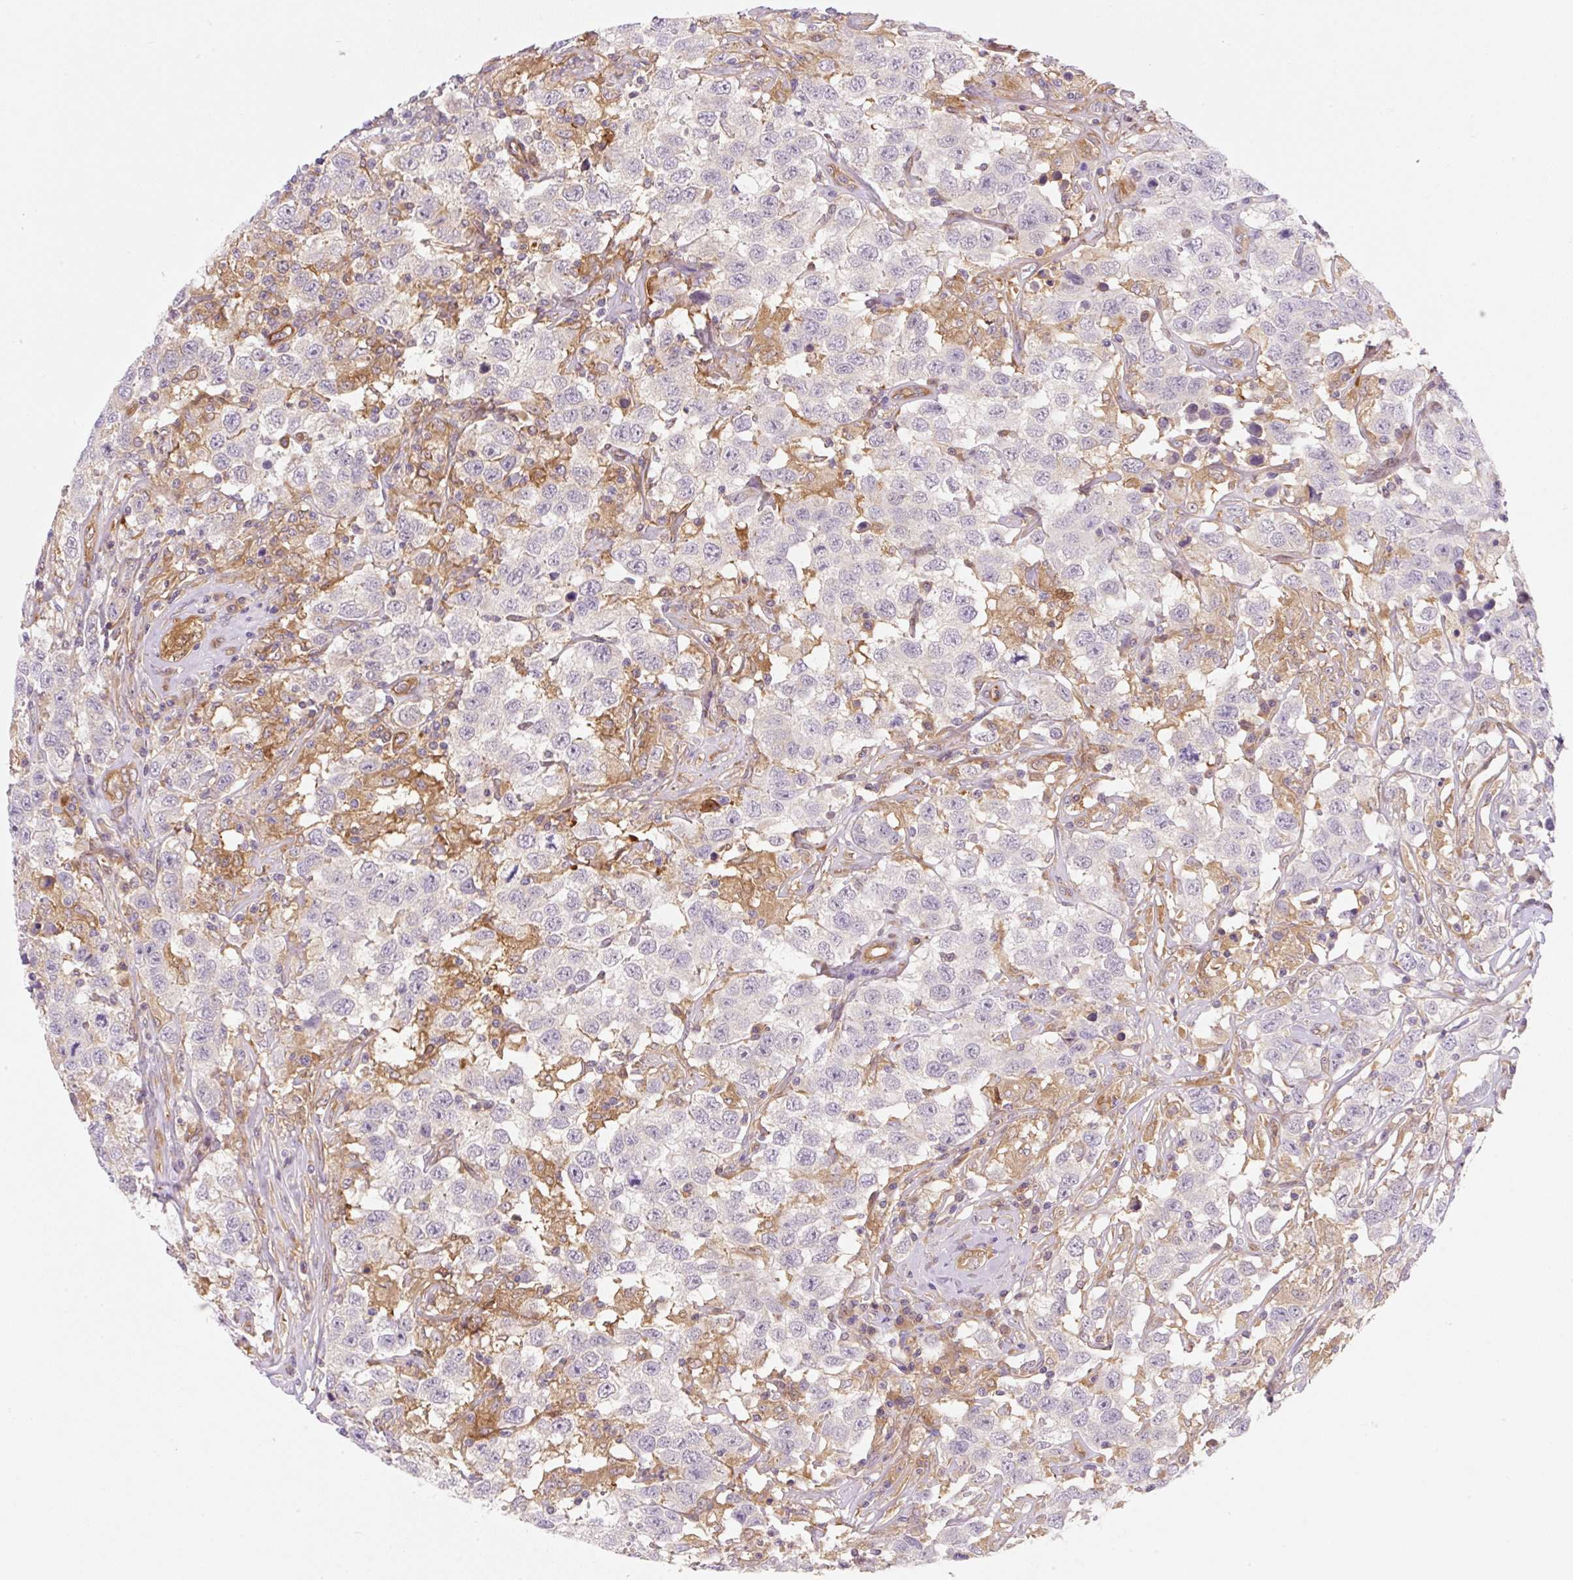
{"staining": {"intensity": "negative", "quantity": "none", "location": "none"}, "tissue": "testis cancer", "cell_type": "Tumor cells", "image_type": "cancer", "snomed": [{"axis": "morphology", "description": "Seminoma, NOS"}, {"axis": "topography", "description": "Testis"}], "caption": "The photomicrograph displays no staining of tumor cells in testis cancer (seminoma).", "gene": "OMA1", "patient": {"sex": "male", "age": 41}}